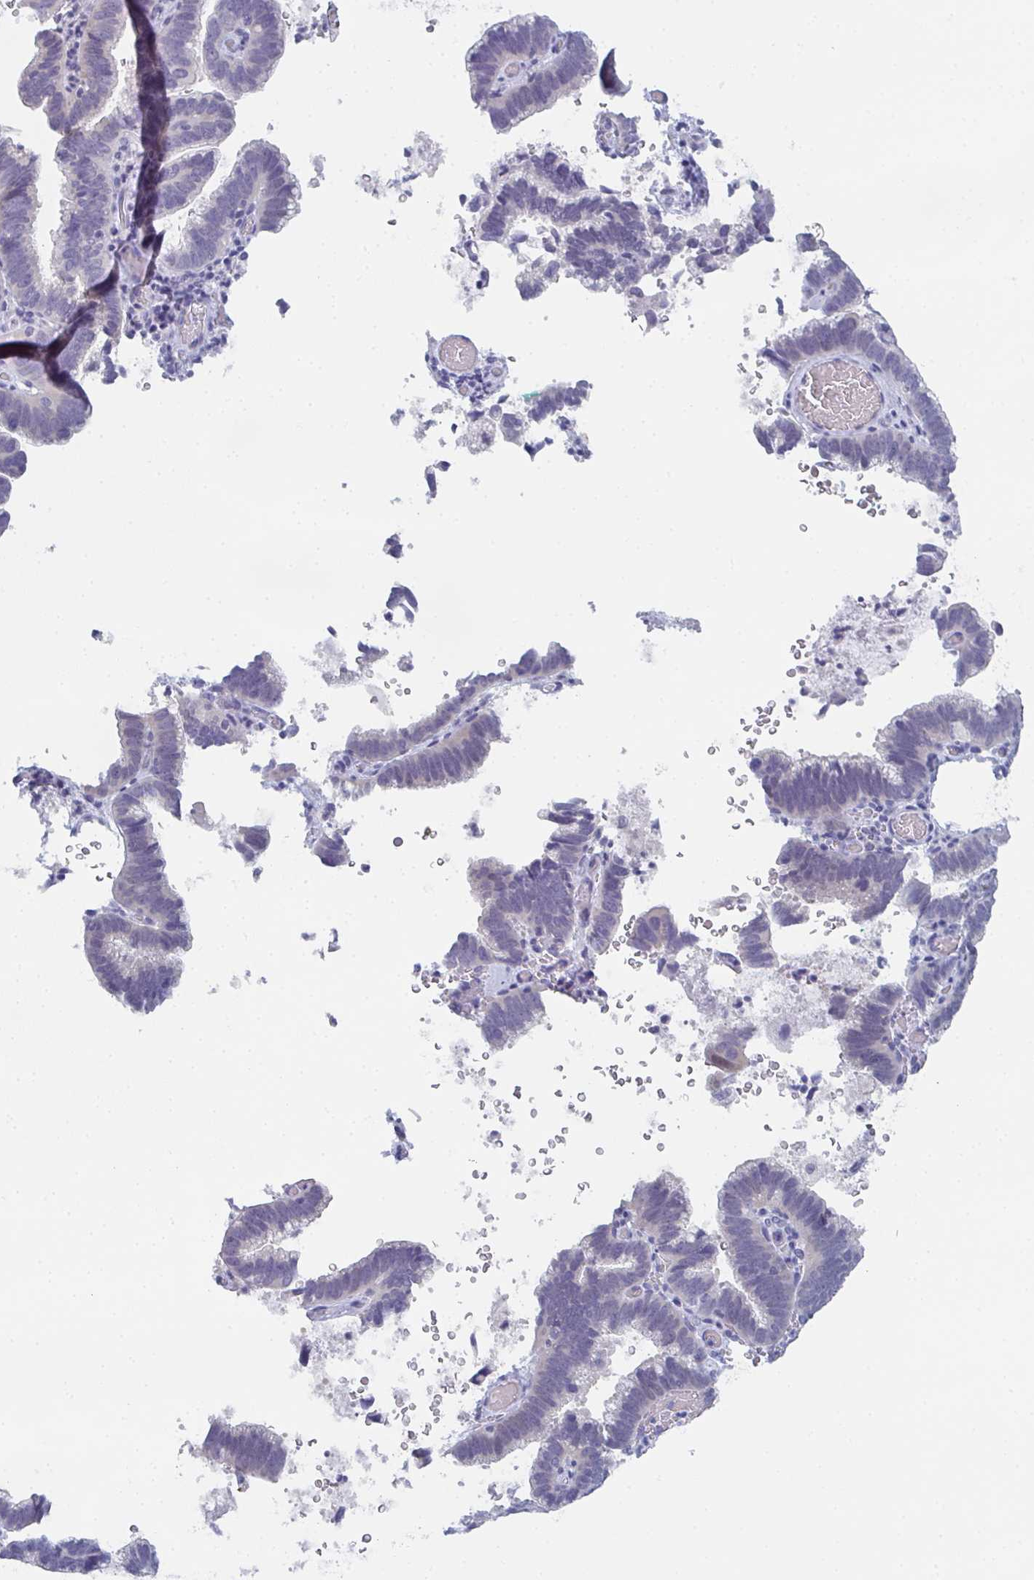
{"staining": {"intensity": "negative", "quantity": "none", "location": "none"}, "tissue": "cervical cancer", "cell_type": "Tumor cells", "image_type": "cancer", "snomed": [{"axis": "morphology", "description": "Adenocarcinoma, NOS"}, {"axis": "topography", "description": "Cervix"}], "caption": "Tumor cells are negative for protein expression in human cervical cancer (adenocarcinoma).", "gene": "DYDC2", "patient": {"sex": "female", "age": 61}}